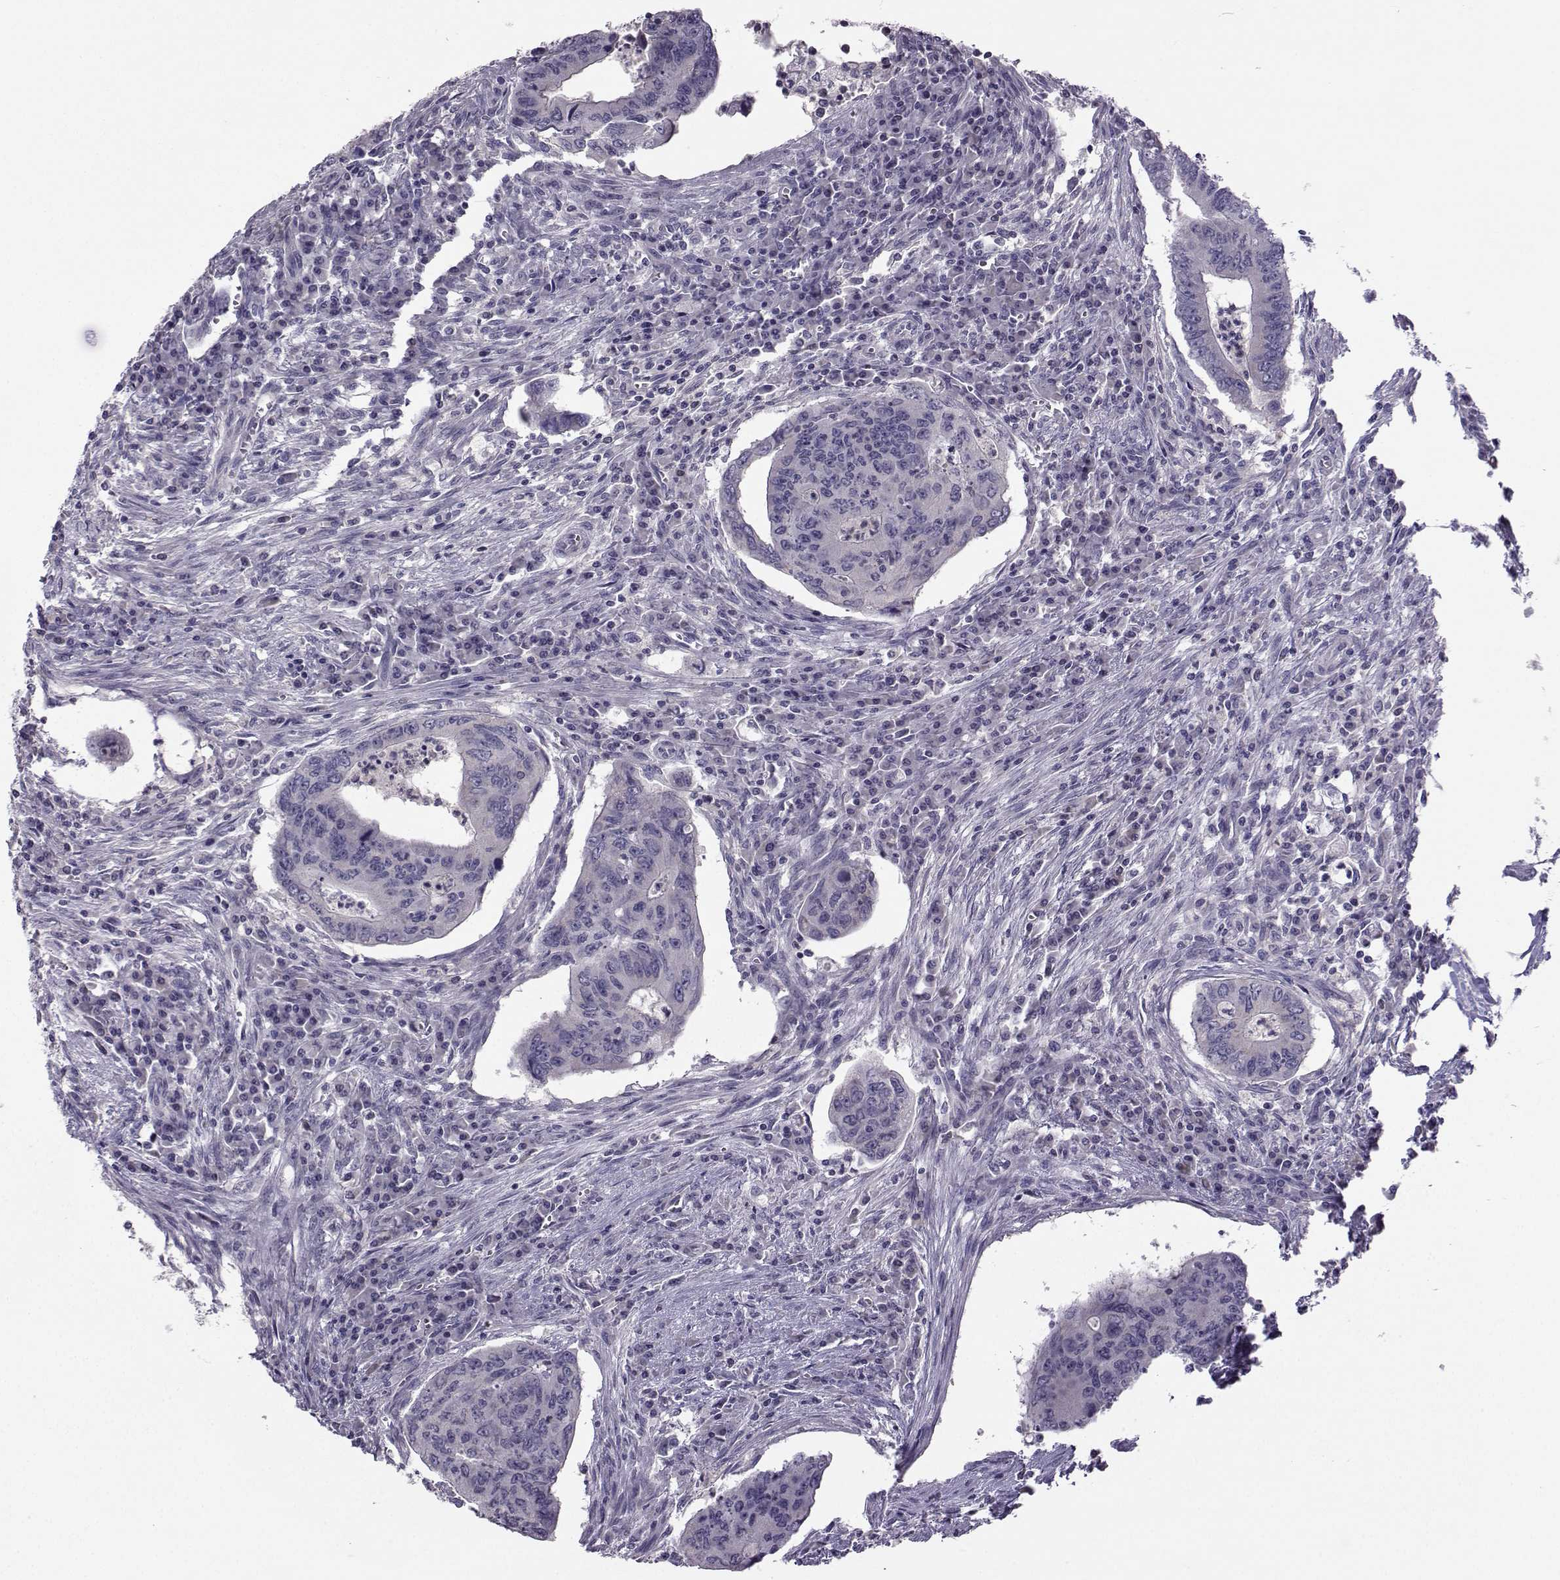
{"staining": {"intensity": "negative", "quantity": "none", "location": "none"}, "tissue": "colorectal cancer", "cell_type": "Tumor cells", "image_type": "cancer", "snomed": [{"axis": "morphology", "description": "Adenocarcinoma, NOS"}, {"axis": "topography", "description": "Colon"}], "caption": "DAB (3,3'-diaminobenzidine) immunohistochemical staining of colorectal cancer exhibits no significant positivity in tumor cells.", "gene": "FCAMR", "patient": {"sex": "male", "age": 53}}